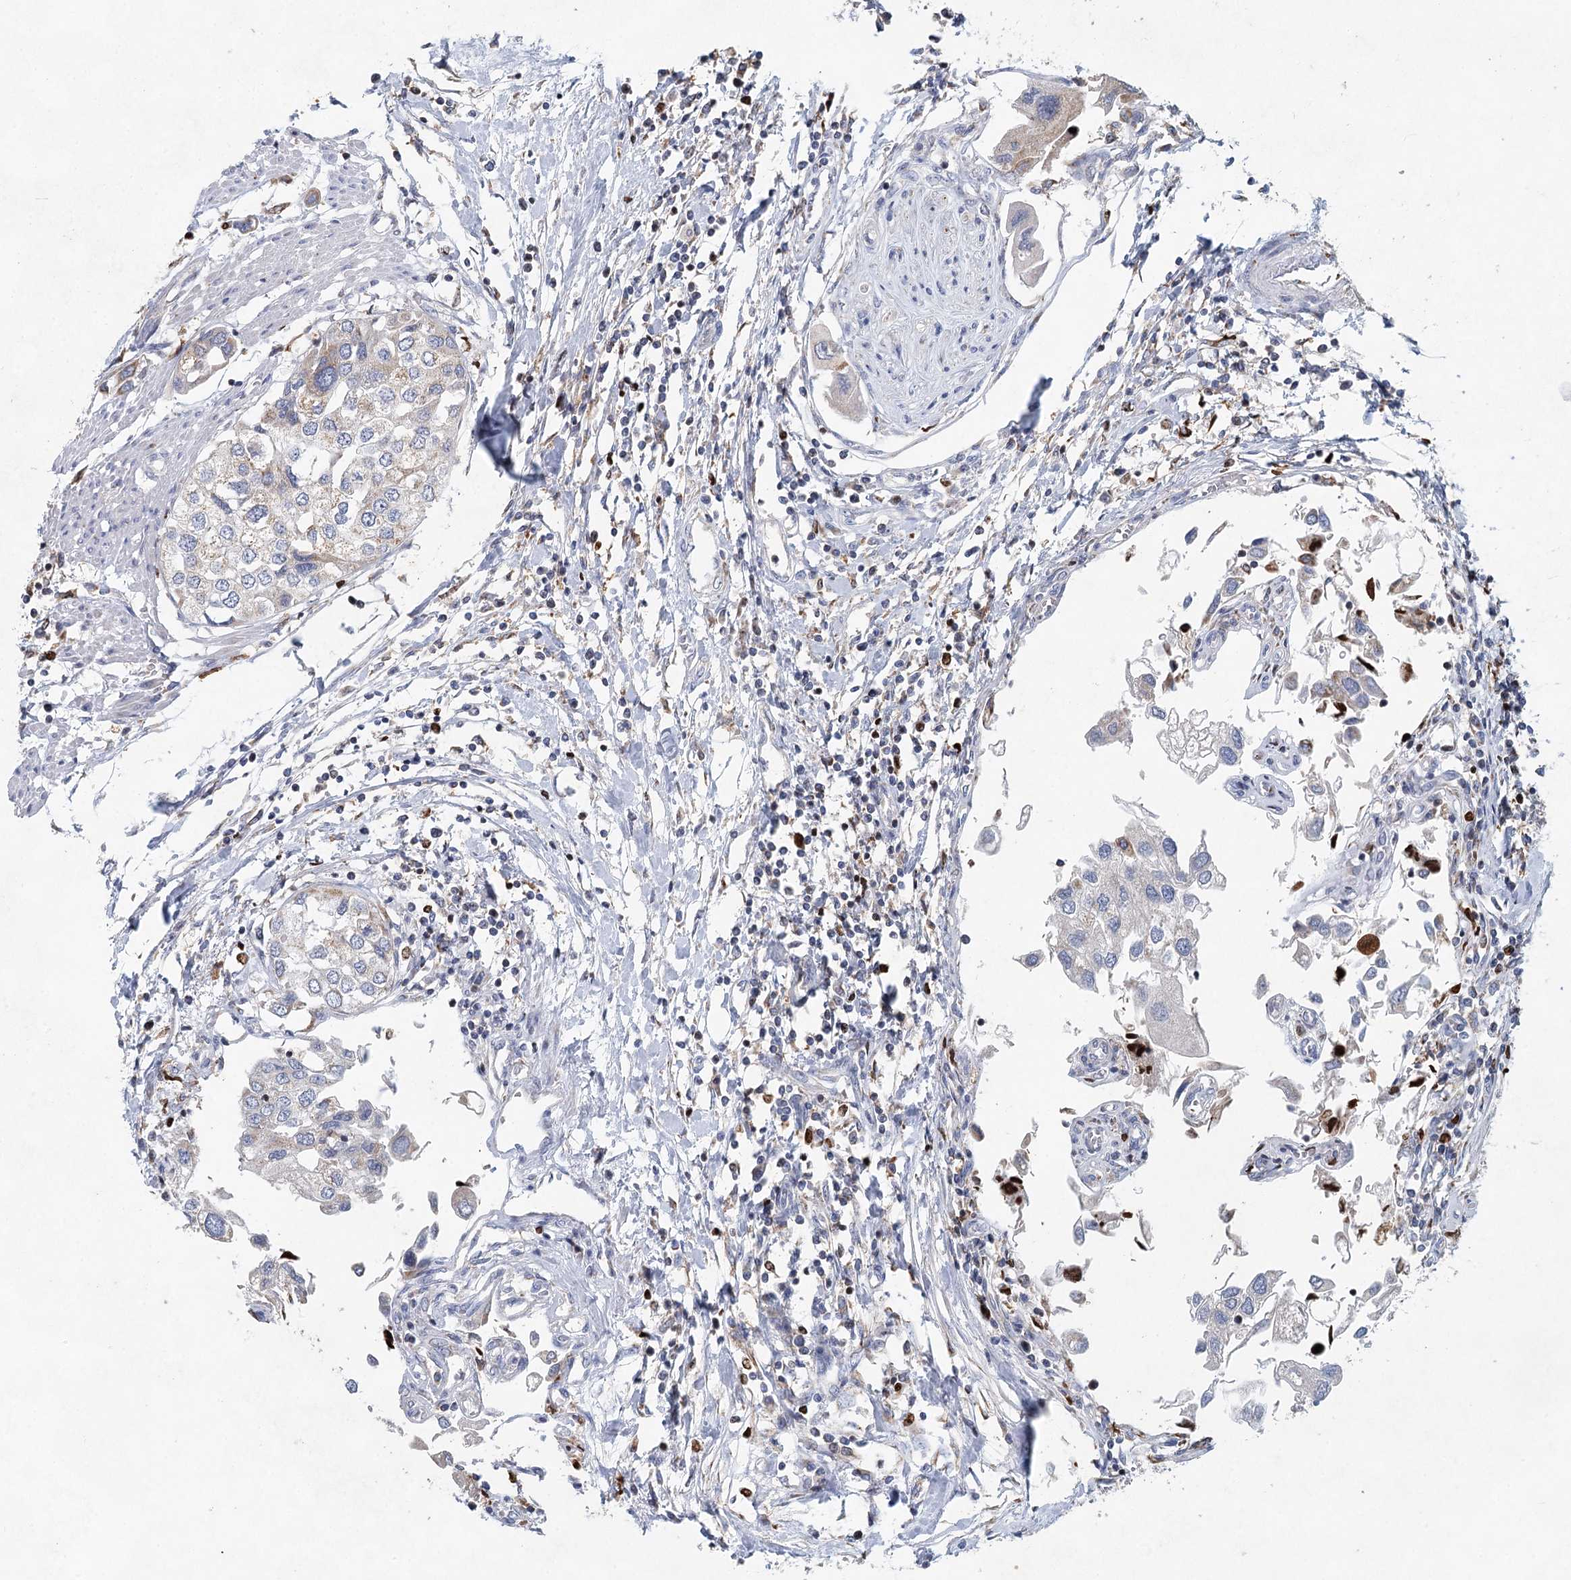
{"staining": {"intensity": "weak", "quantity": "<25%", "location": "cytoplasmic/membranous"}, "tissue": "urothelial cancer", "cell_type": "Tumor cells", "image_type": "cancer", "snomed": [{"axis": "morphology", "description": "Urothelial carcinoma, High grade"}, {"axis": "topography", "description": "Urinary bladder"}], "caption": "A high-resolution histopathology image shows immunohistochemistry staining of urothelial cancer, which reveals no significant expression in tumor cells.", "gene": "XPO6", "patient": {"sex": "male", "age": 64}}